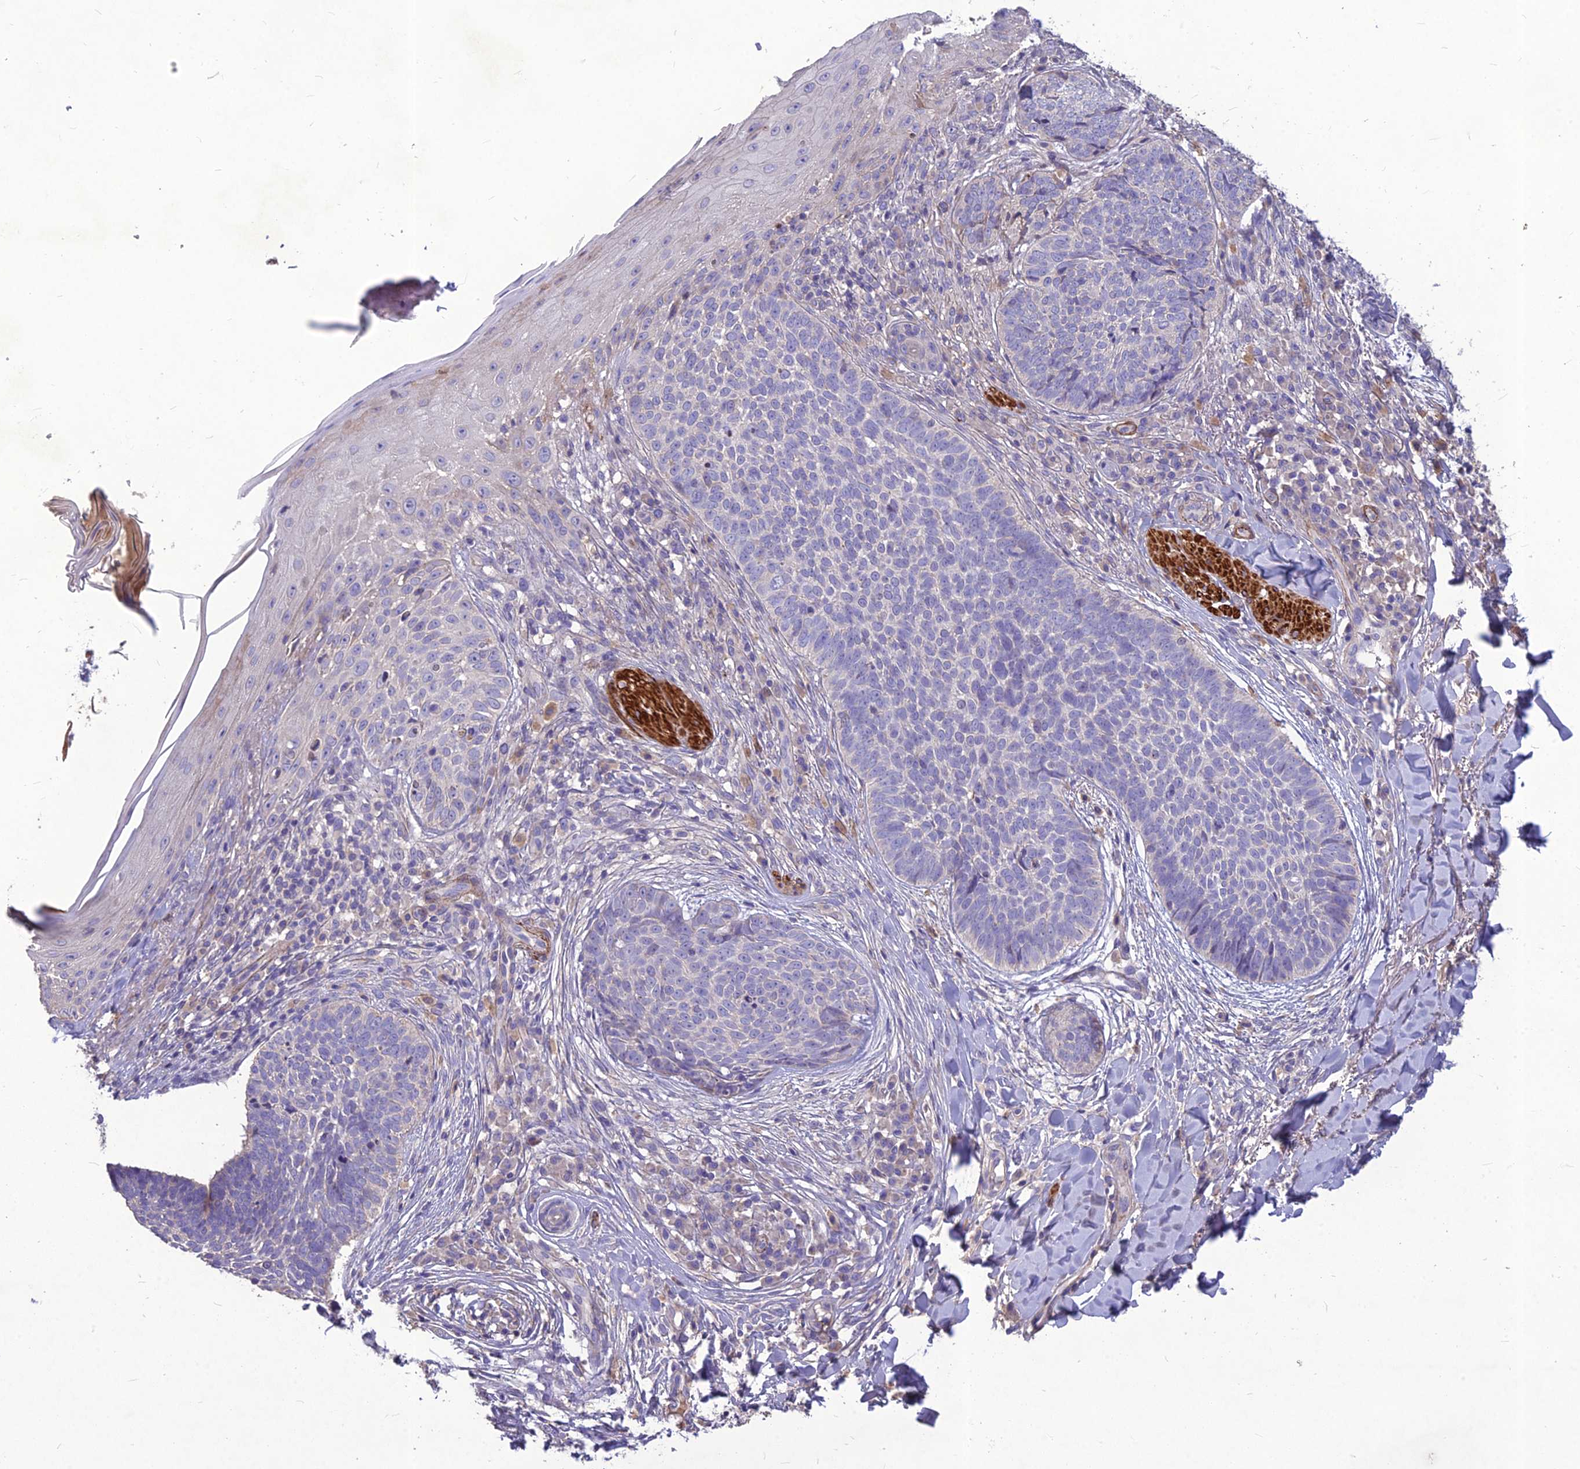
{"staining": {"intensity": "negative", "quantity": "none", "location": "none"}, "tissue": "skin cancer", "cell_type": "Tumor cells", "image_type": "cancer", "snomed": [{"axis": "morphology", "description": "Basal cell carcinoma"}, {"axis": "topography", "description": "Skin"}], "caption": "There is no significant positivity in tumor cells of skin cancer (basal cell carcinoma).", "gene": "CLUH", "patient": {"sex": "female", "age": 61}}